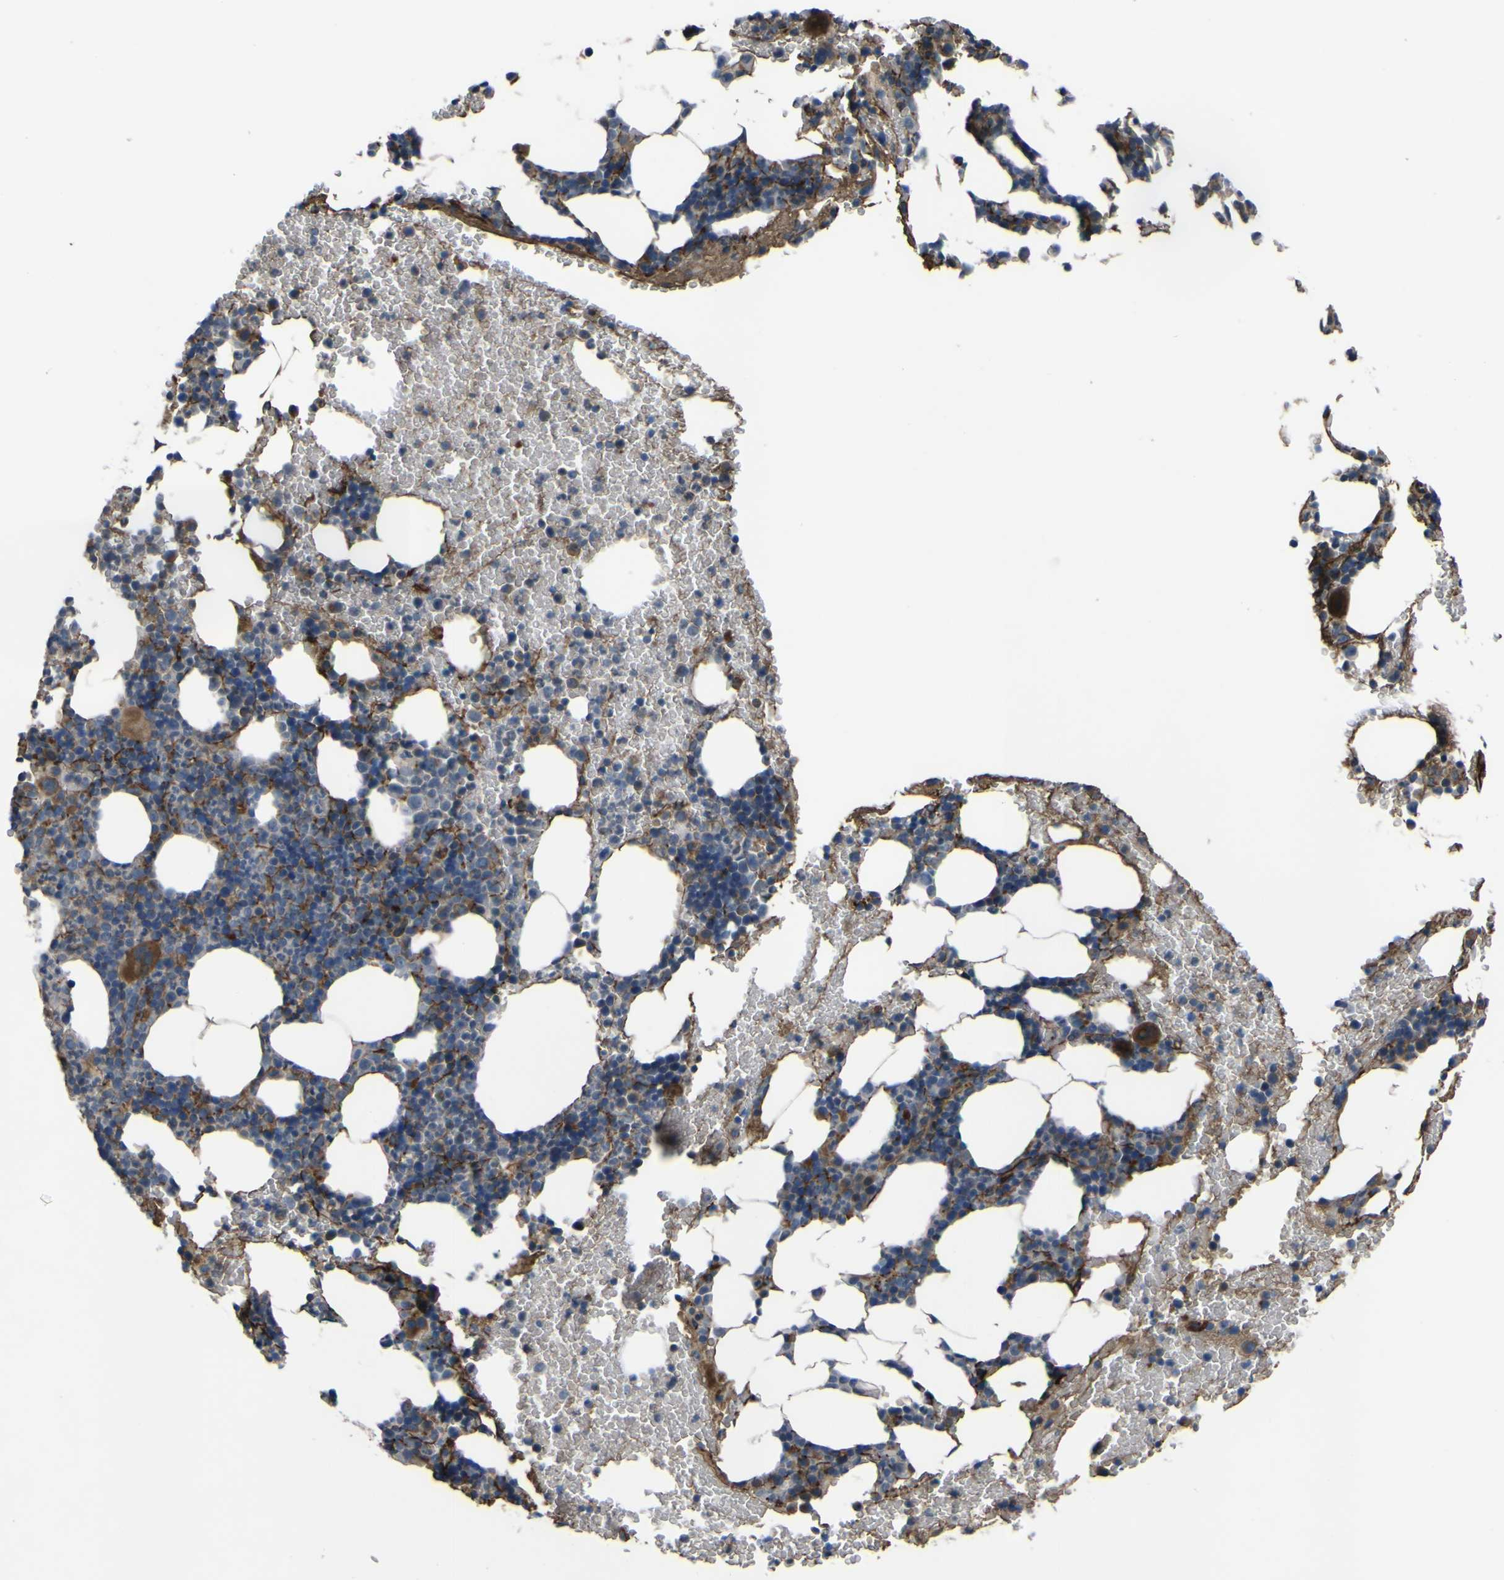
{"staining": {"intensity": "moderate", "quantity": "25%-75%", "location": "cytoplasmic/membranous"}, "tissue": "bone marrow", "cell_type": "Hematopoietic cells", "image_type": "normal", "snomed": [{"axis": "morphology", "description": "Normal tissue, NOS"}, {"axis": "morphology", "description": "Inflammation, NOS"}, {"axis": "topography", "description": "Bone marrow"}], "caption": "IHC photomicrograph of unremarkable bone marrow: bone marrow stained using immunohistochemistry (IHC) demonstrates medium levels of moderate protein expression localized specifically in the cytoplasmic/membranous of hematopoietic cells, appearing as a cytoplasmic/membranous brown color.", "gene": "GPLD1", "patient": {"sex": "female", "age": 70}}